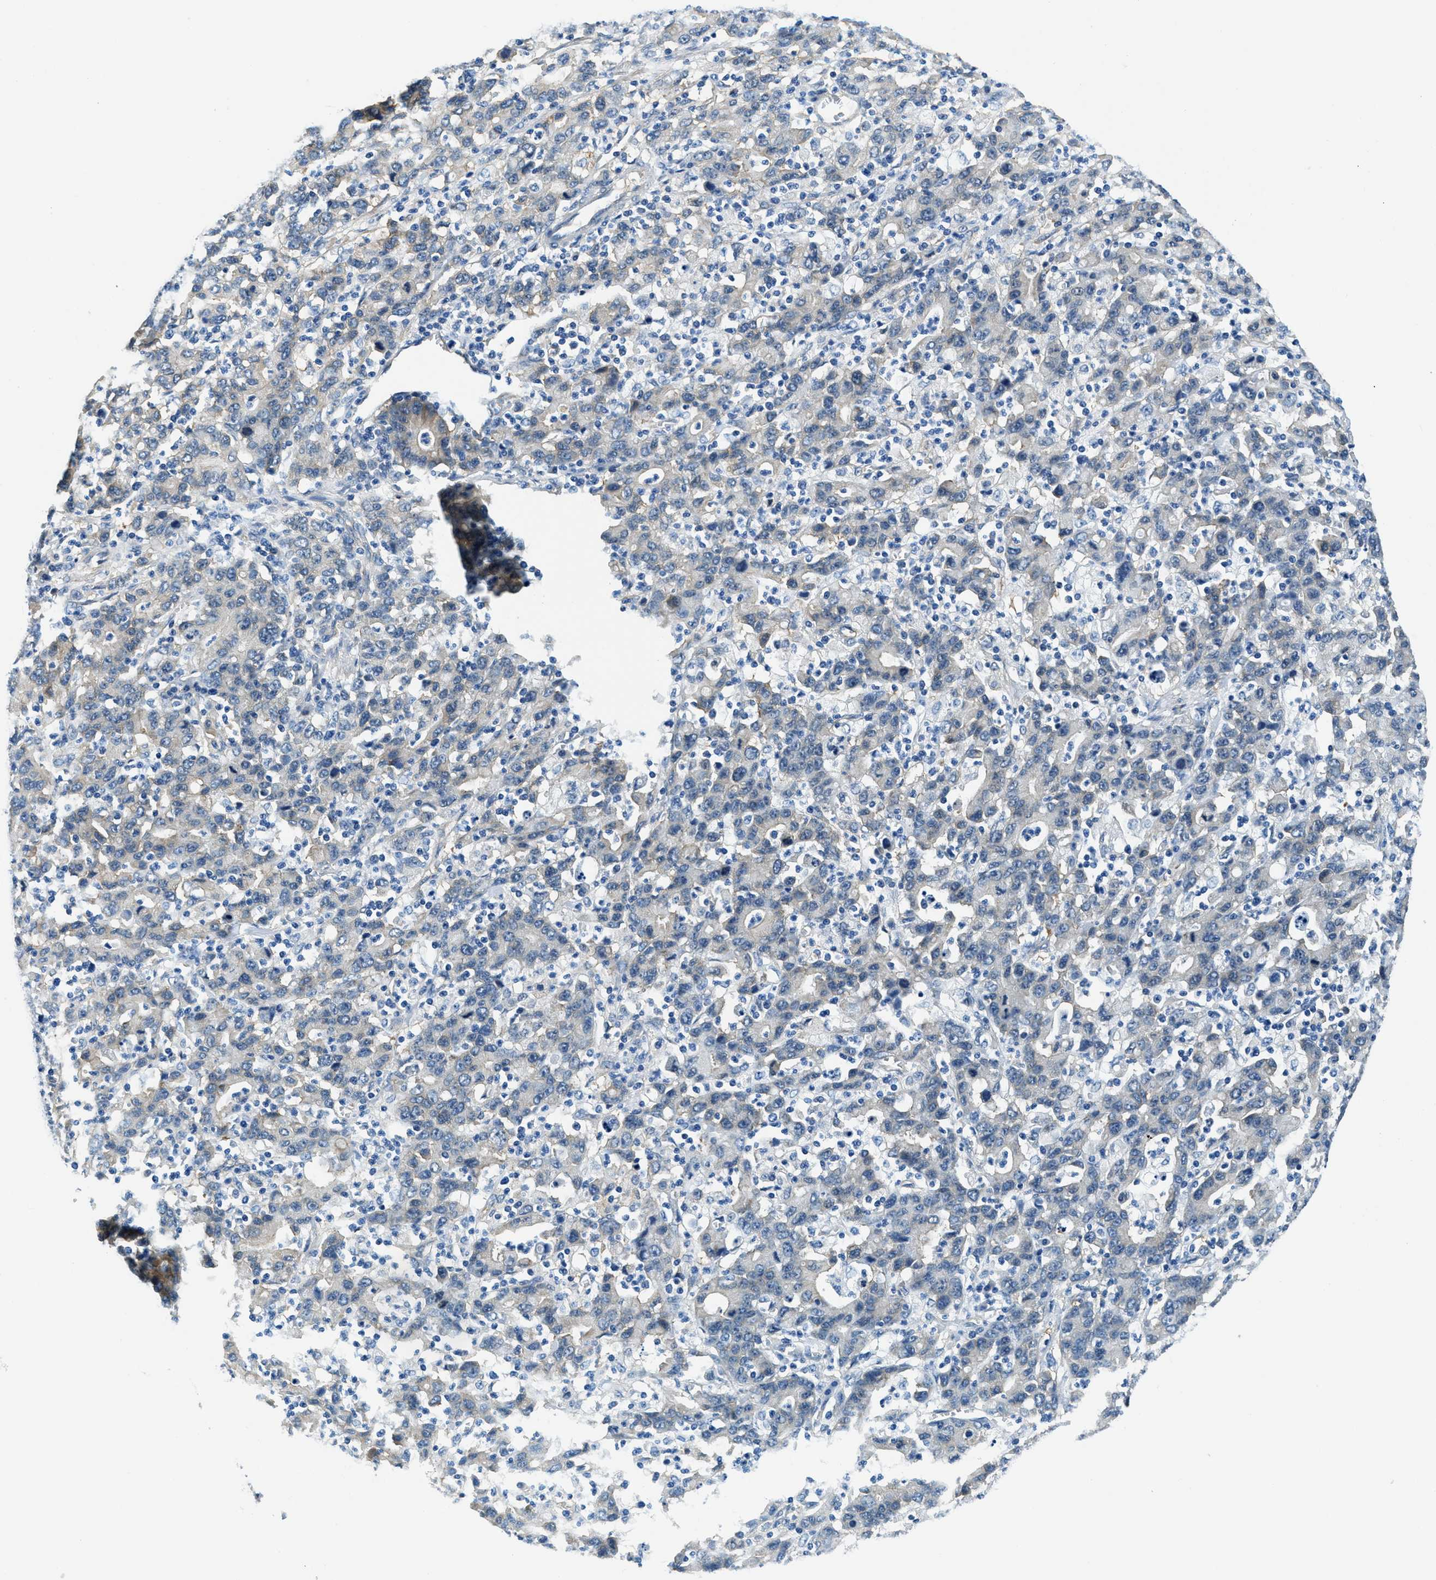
{"staining": {"intensity": "weak", "quantity": "25%-75%", "location": "cytoplasmic/membranous"}, "tissue": "stomach cancer", "cell_type": "Tumor cells", "image_type": "cancer", "snomed": [{"axis": "morphology", "description": "Adenocarcinoma, NOS"}, {"axis": "topography", "description": "Stomach, upper"}], "caption": "Immunohistochemical staining of stomach cancer reveals low levels of weak cytoplasmic/membranous protein staining in about 25%-75% of tumor cells.", "gene": "TWF1", "patient": {"sex": "male", "age": 69}}